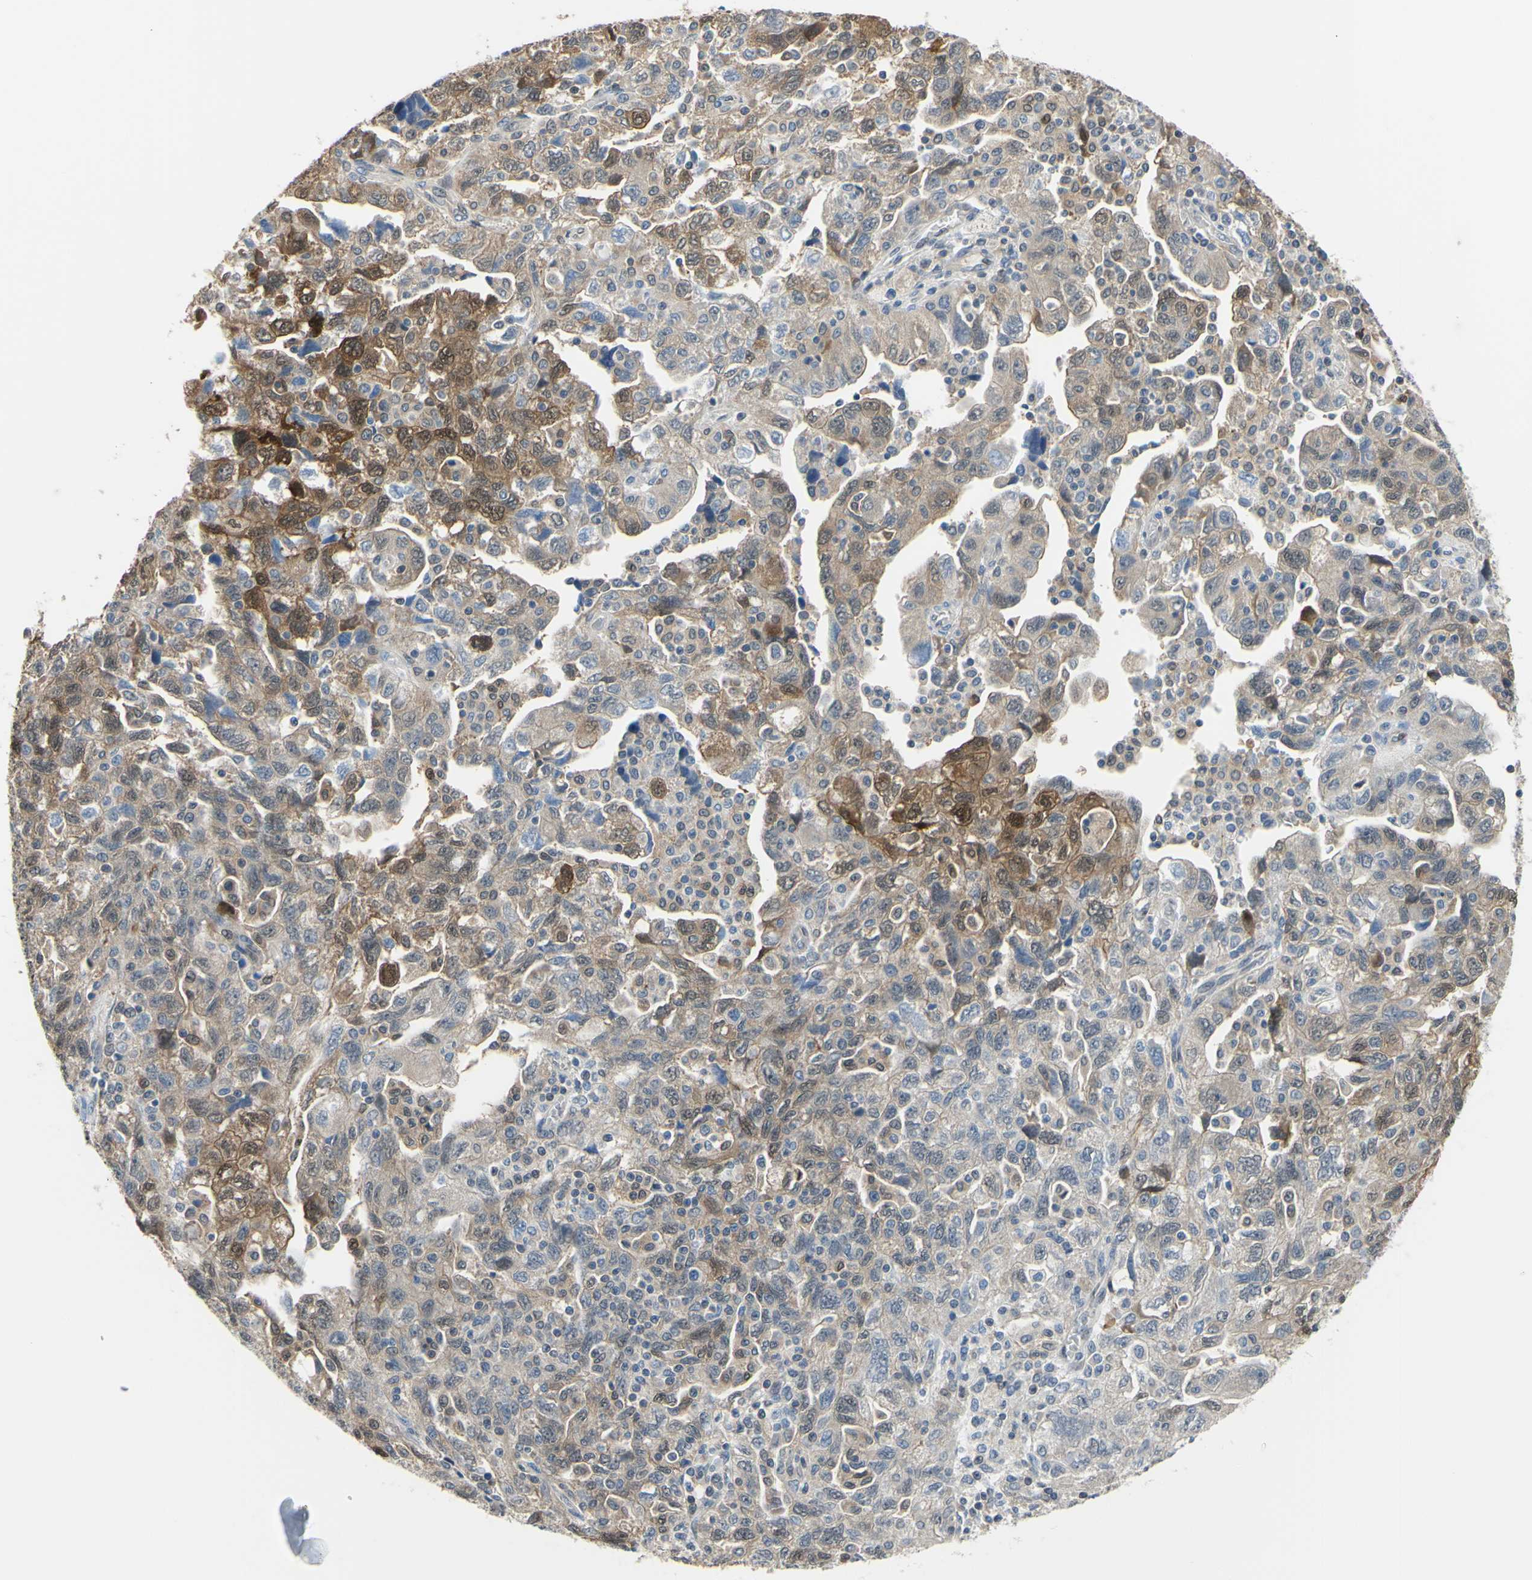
{"staining": {"intensity": "moderate", "quantity": "25%-75%", "location": "cytoplasmic/membranous,nuclear"}, "tissue": "ovarian cancer", "cell_type": "Tumor cells", "image_type": "cancer", "snomed": [{"axis": "morphology", "description": "Carcinoma, NOS"}, {"axis": "morphology", "description": "Cystadenocarcinoma, serous, NOS"}, {"axis": "topography", "description": "Ovary"}], "caption": "The image exhibits immunohistochemical staining of ovarian carcinoma. There is moderate cytoplasmic/membranous and nuclear positivity is present in approximately 25%-75% of tumor cells.", "gene": "UPK3B", "patient": {"sex": "female", "age": 69}}